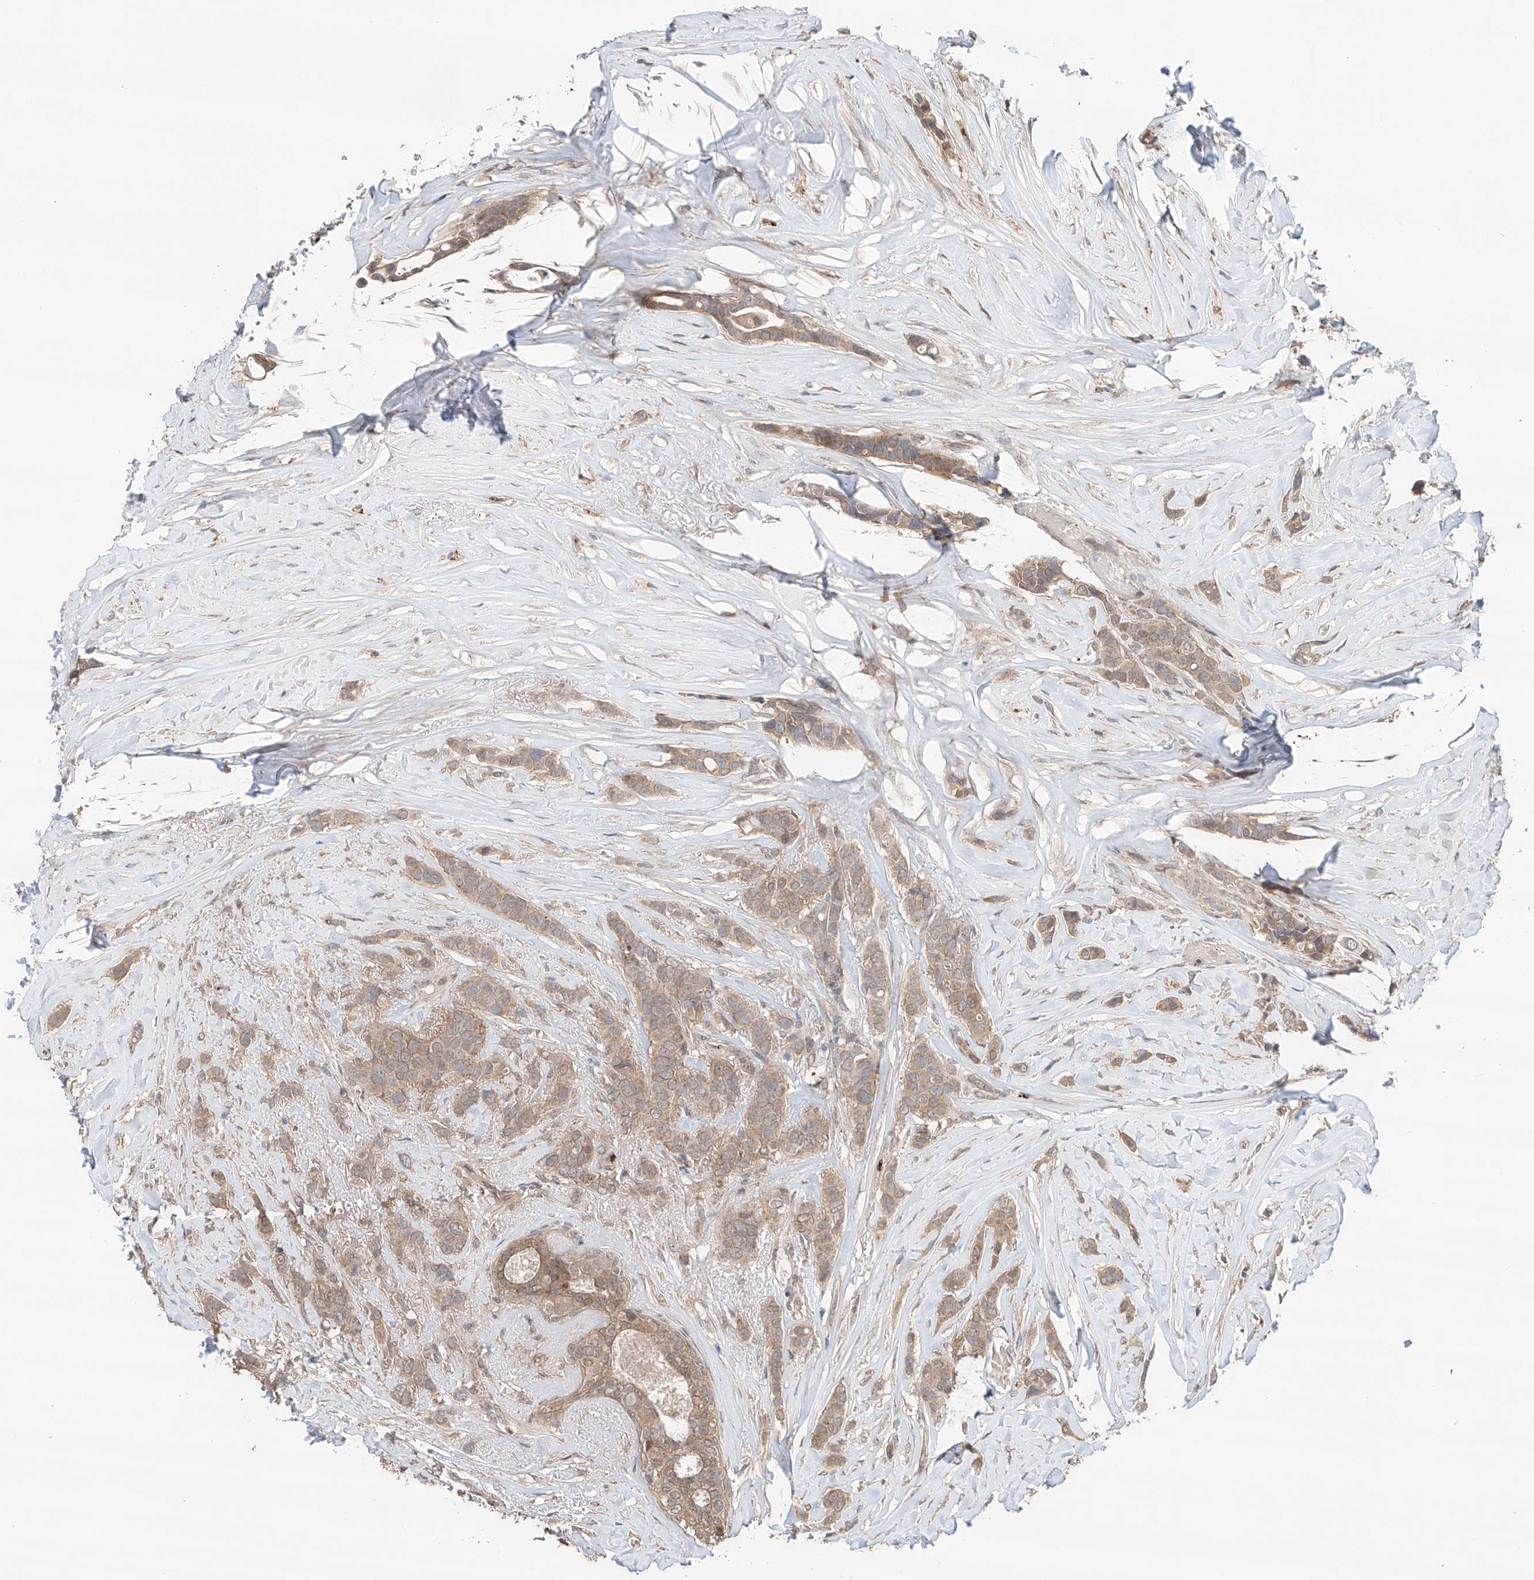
{"staining": {"intensity": "weak", "quantity": ">75%", "location": "cytoplasmic/membranous"}, "tissue": "breast cancer", "cell_type": "Tumor cells", "image_type": "cancer", "snomed": [{"axis": "morphology", "description": "Lobular carcinoma"}, {"axis": "topography", "description": "Breast"}], "caption": "Immunohistochemical staining of breast cancer demonstrates low levels of weak cytoplasmic/membranous protein expression in approximately >75% of tumor cells. The staining was performed using DAB (3,3'-diaminobenzidine), with brown indicating positive protein expression. Nuclei are stained blue with hematoxylin.", "gene": "ZFHX2", "patient": {"sex": "female", "age": 51}}